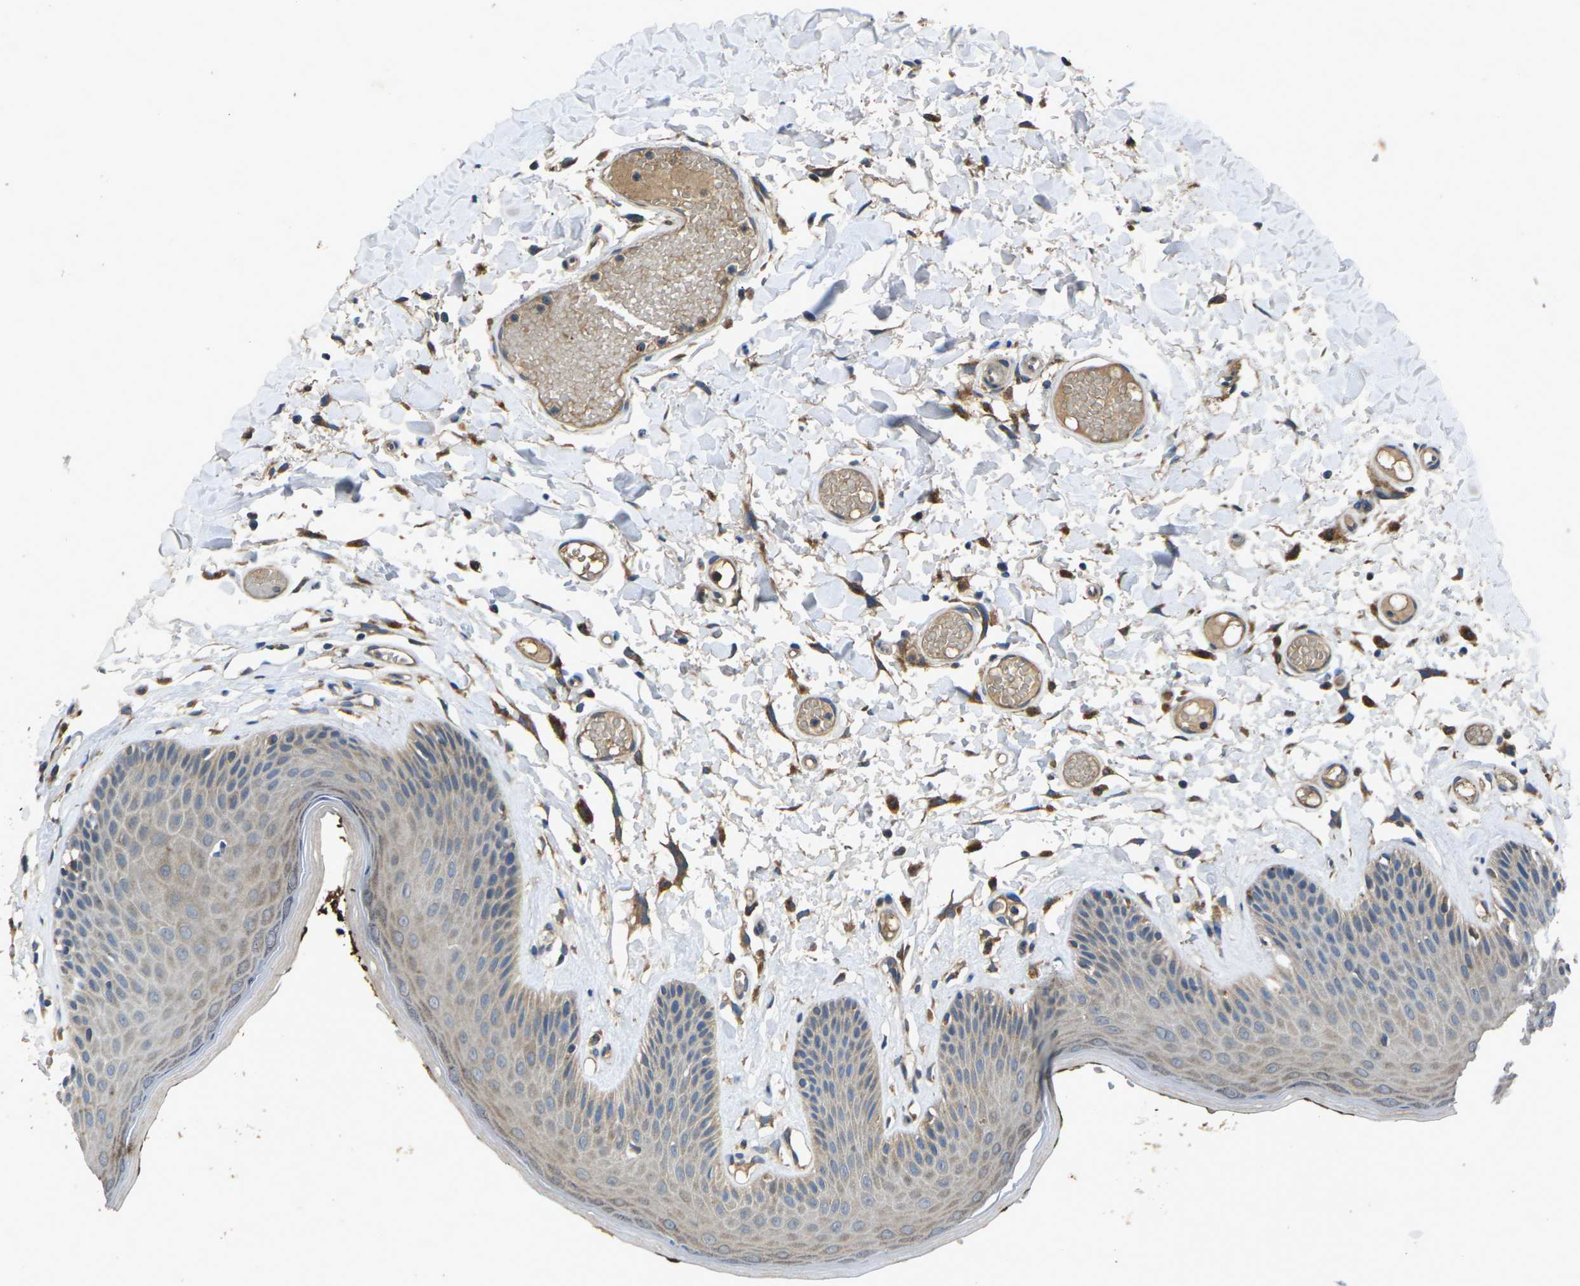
{"staining": {"intensity": "negative", "quantity": "none", "location": "none"}, "tissue": "skin", "cell_type": "Epidermal cells", "image_type": "normal", "snomed": [{"axis": "morphology", "description": "Normal tissue, NOS"}, {"axis": "topography", "description": "Vulva"}], "caption": "IHC of normal human skin displays no staining in epidermal cells.", "gene": "KIF1B", "patient": {"sex": "female", "age": 73}}